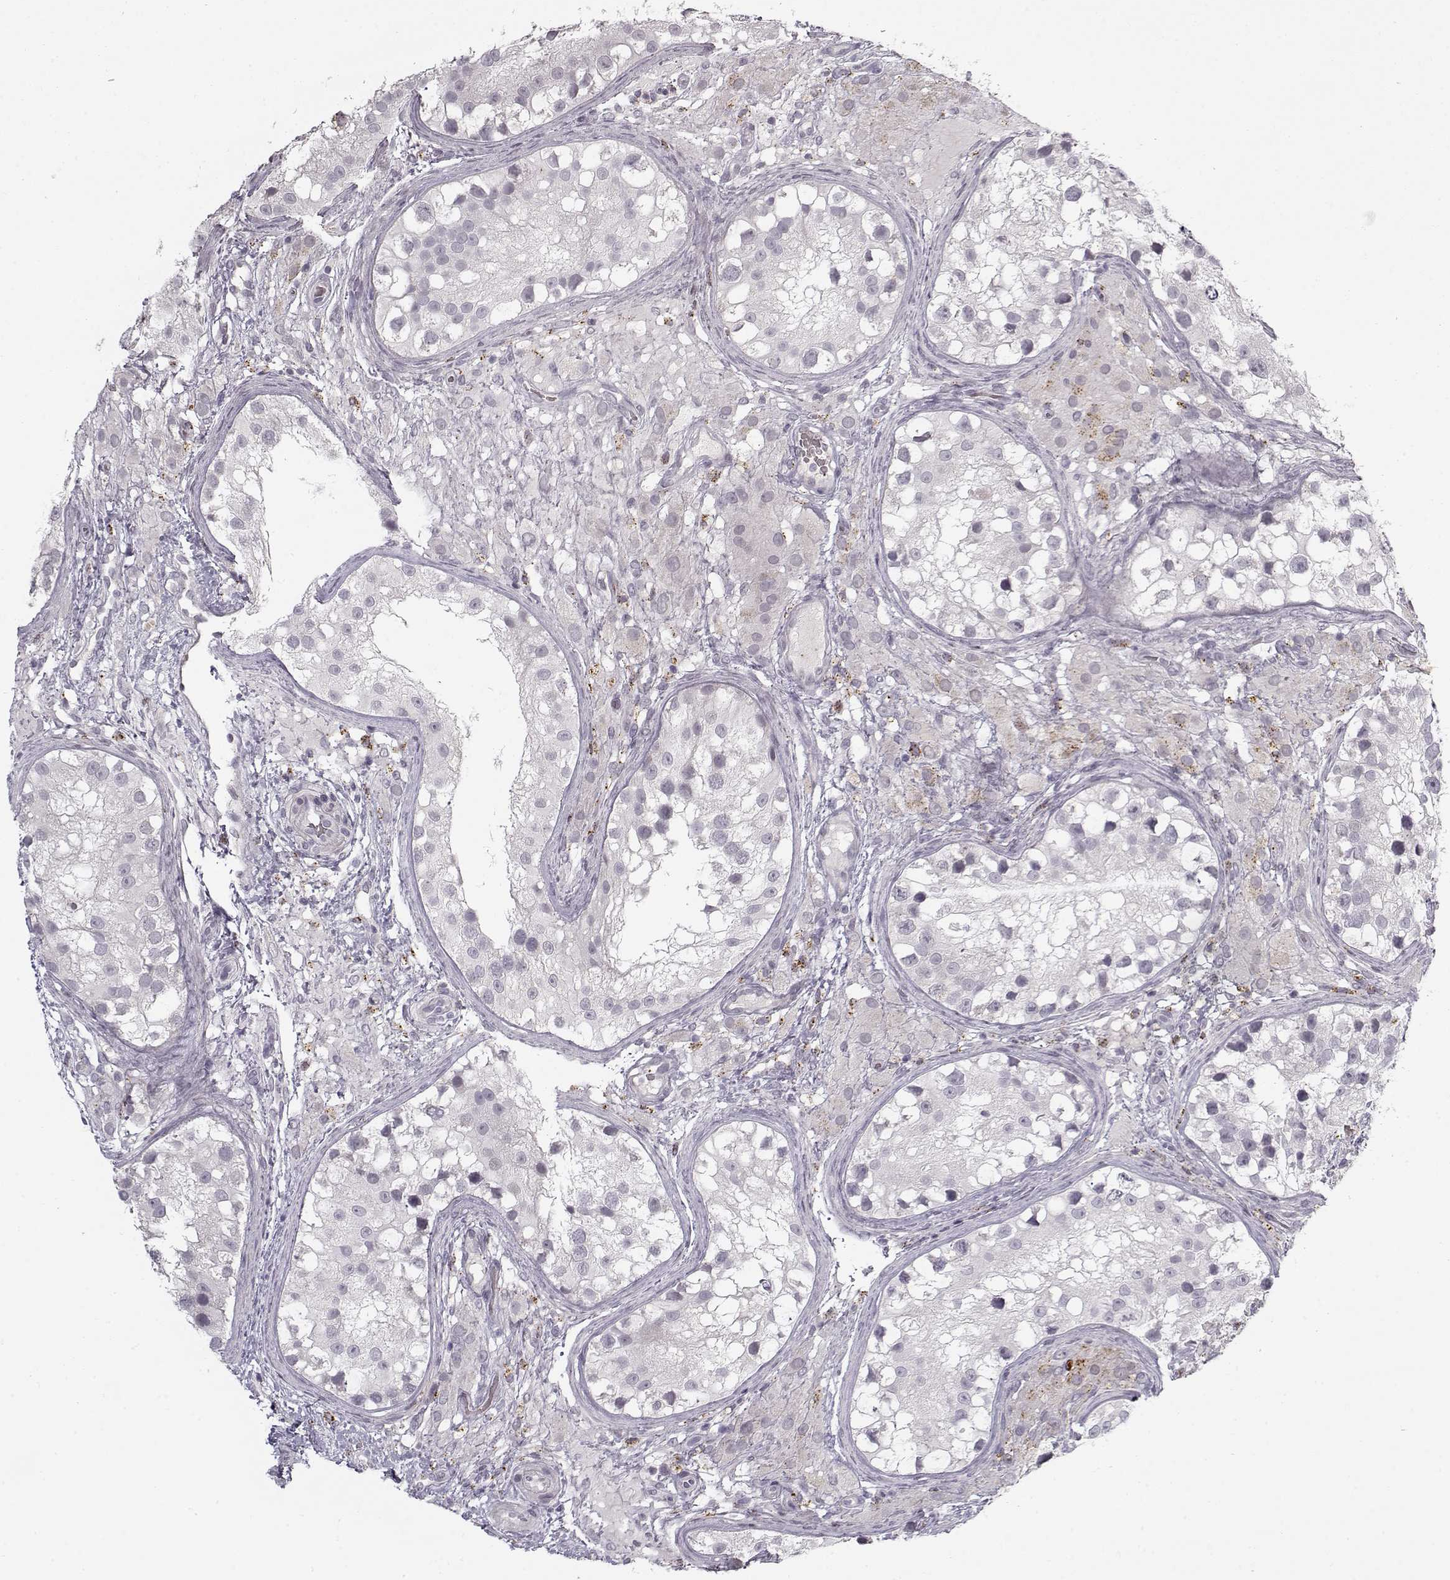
{"staining": {"intensity": "negative", "quantity": "none", "location": "none"}, "tissue": "testis cancer", "cell_type": "Tumor cells", "image_type": "cancer", "snomed": [{"axis": "morphology", "description": "Carcinoma, Embryonal, NOS"}, {"axis": "topography", "description": "Testis"}], "caption": "This is an immunohistochemistry (IHC) micrograph of testis cancer. There is no staining in tumor cells.", "gene": "SNCA", "patient": {"sex": "male", "age": 24}}